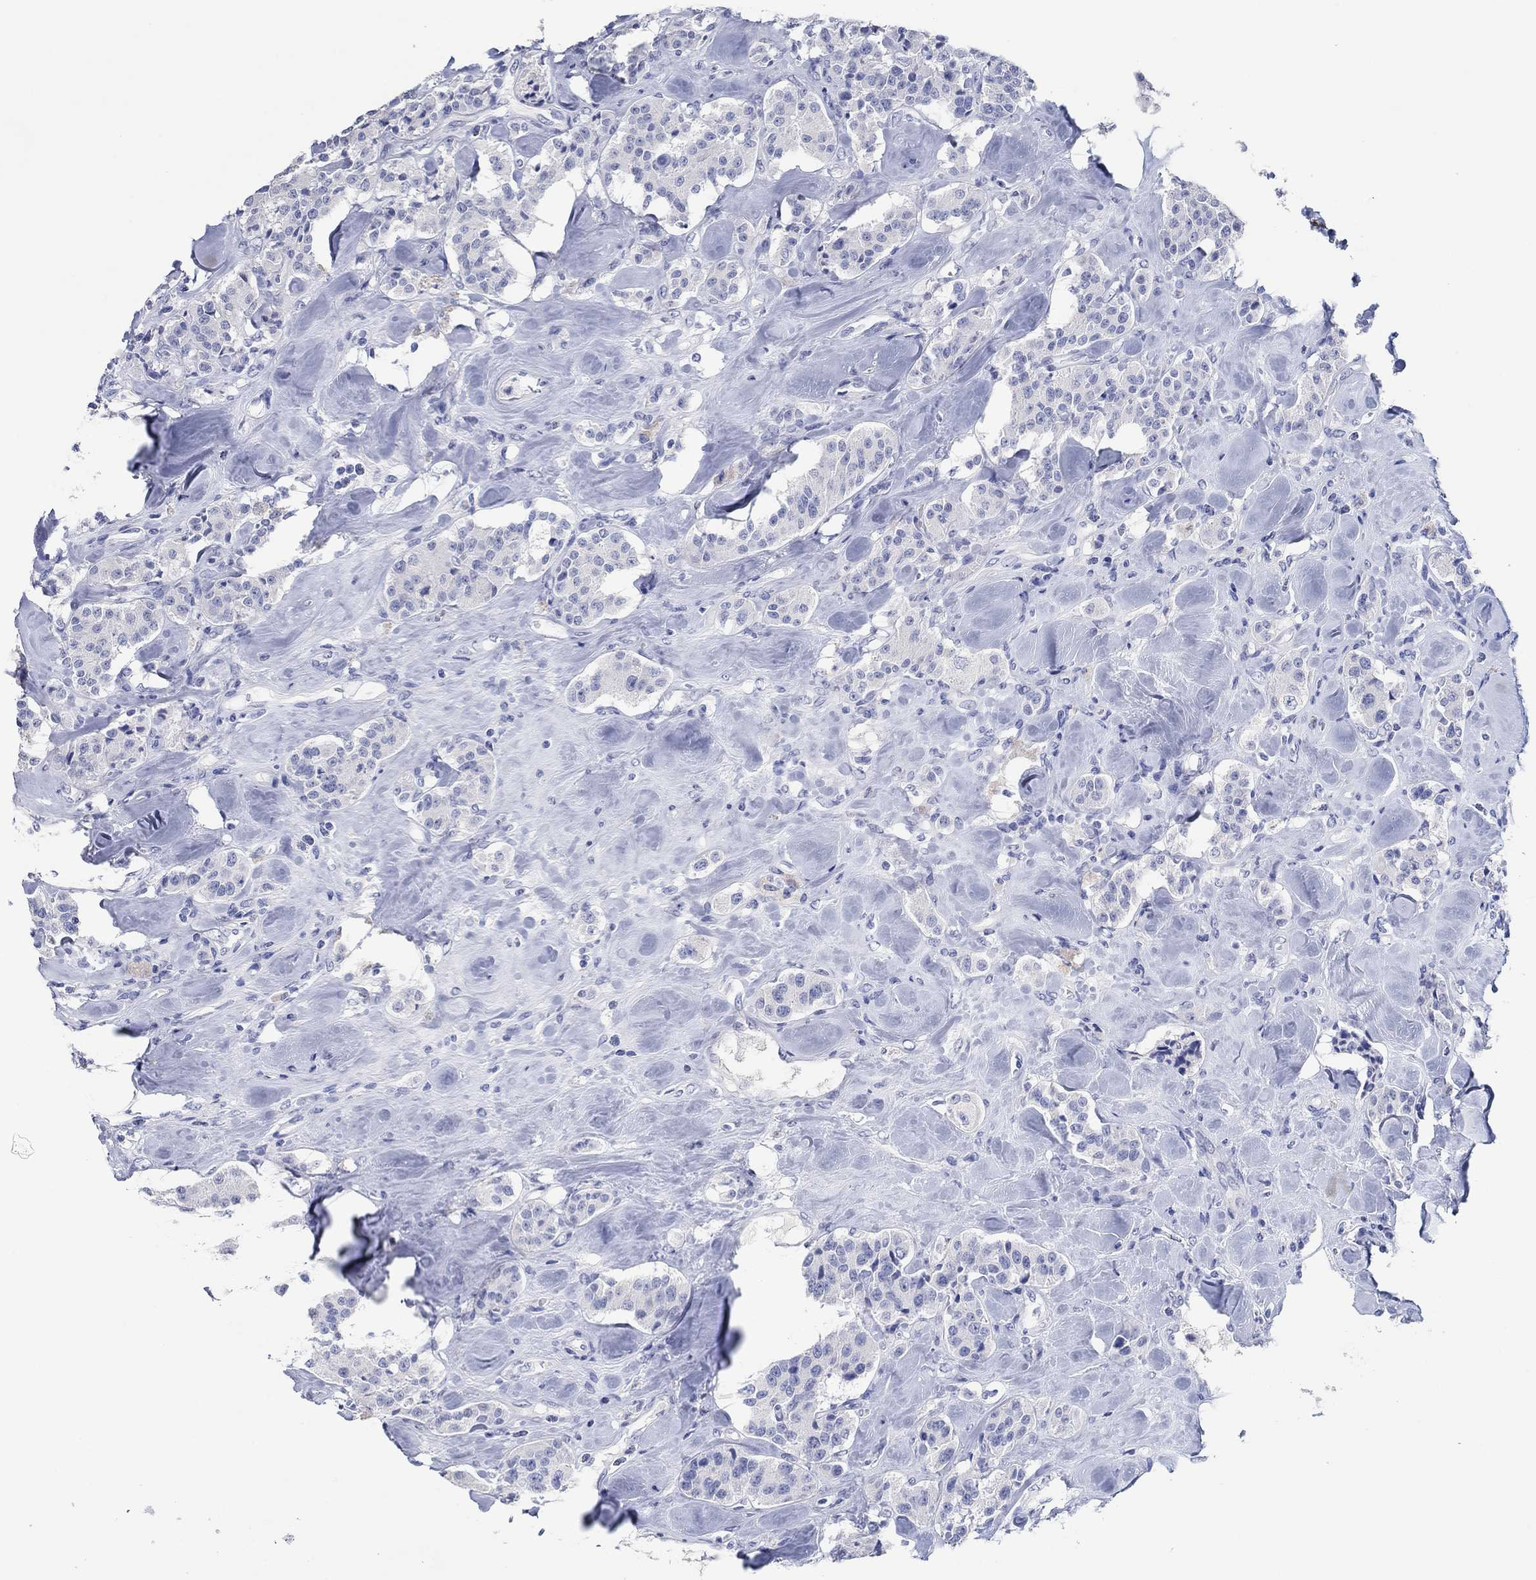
{"staining": {"intensity": "negative", "quantity": "none", "location": "none"}, "tissue": "carcinoid", "cell_type": "Tumor cells", "image_type": "cancer", "snomed": [{"axis": "morphology", "description": "Carcinoid, malignant, NOS"}, {"axis": "topography", "description": "Pancreas"}], "caption": "DAB (3,3'-diaminobenzidine) immunohistochemical staining of carcinoid exhibits no significant staining in tumor cells.", "gene": "POU5F1", "patient": {"sex": "male", "age": 41}}